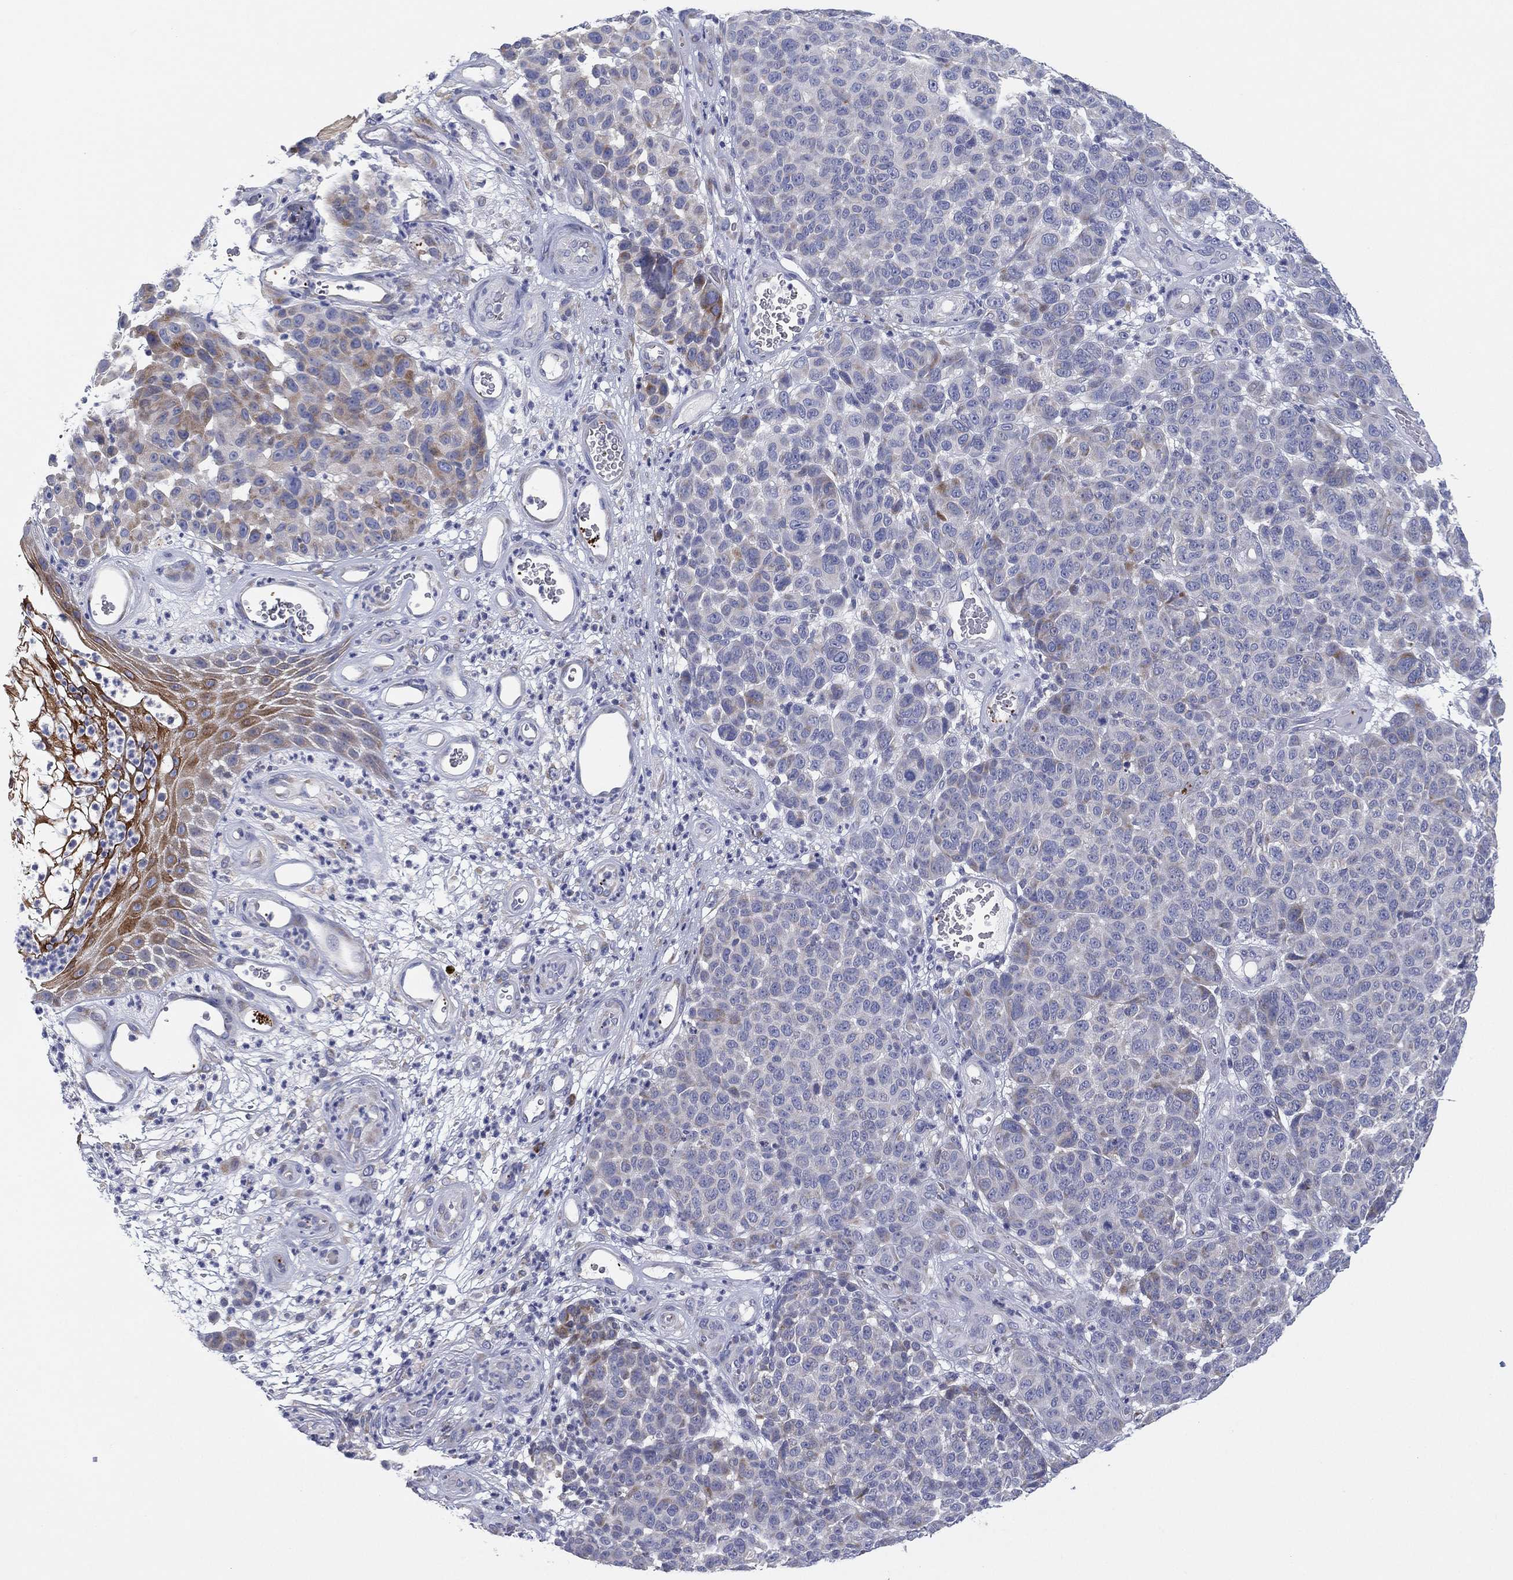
{"staining": {"intensity": "strong", "quantity": "<25%", "location": "cytoplasmic/membranous"}, "tissue": "melanoma", "cell_type": "Tumor cells", "image_type": "cancer", "snomed": [{"axis": "morphology", "description": "Malignant melanoma, NOS"}, {"axis": "topography", "description": "Skin"}], "caption": "This is an image of immunohistochemistry staining of malignant melanoma, which shows strong expression in the cytoplasmic/membranous of tumor cells.", "gene": "TMEM40", "patient": {"sex": "male", "age": 59}}